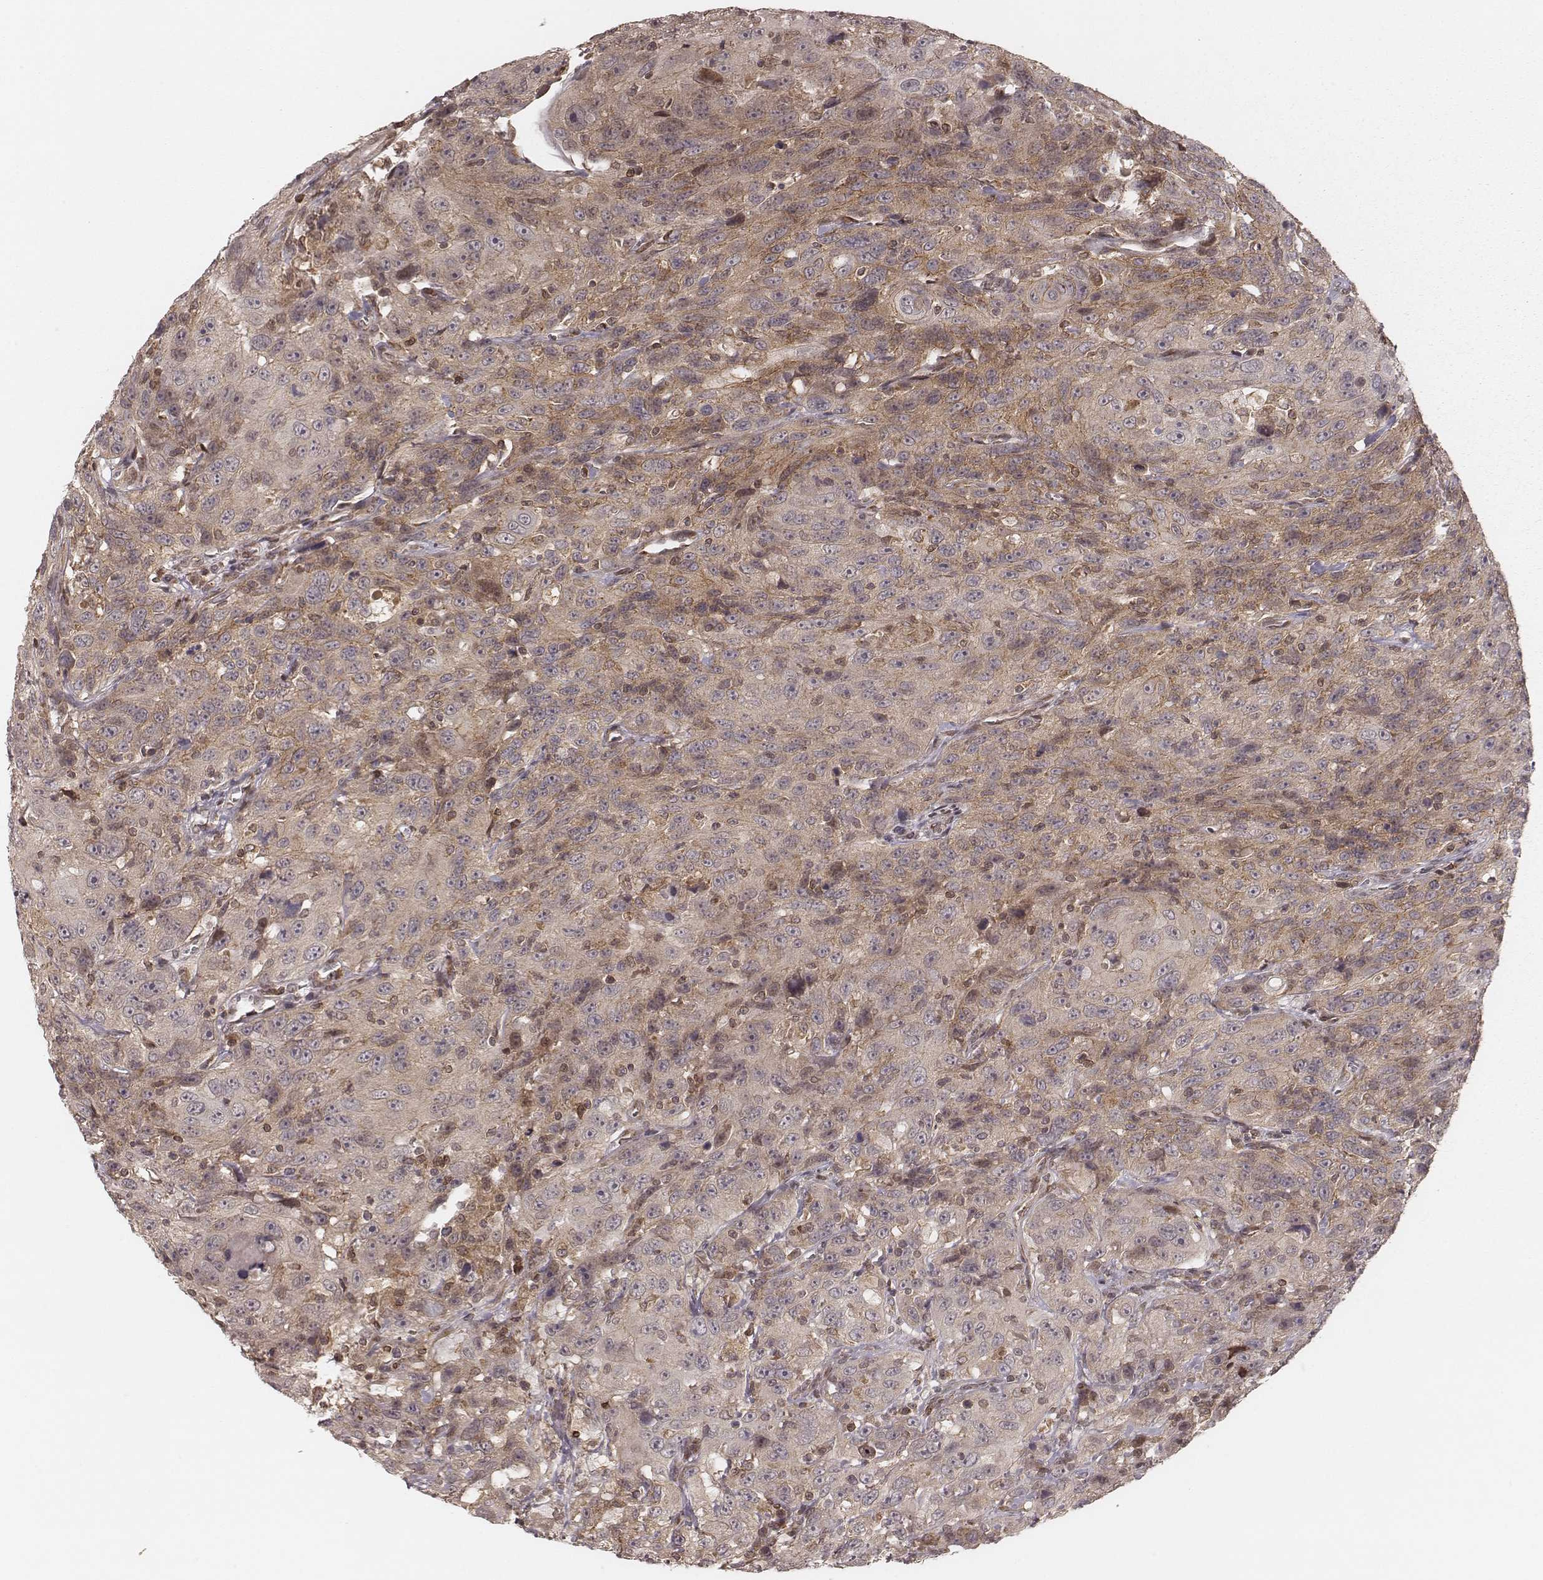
{"staining": {"intensity": "moderate", "quantity": "<25%", "location": "cytoplasmic/membranous"}, "tissue": "urothelial cancer", "cell_type": "Tumor cells", "image_type": "cancer", "snomed": [{"axis": "morphology", "description": "Urothelial carcinoma, NOS"}, {"axis": "morphology", "description": "Urothelial carcinoma, High grade"}, {"axis": "topography", "description": "Urinary bladder"}], "caption": "Moderate cytoplasmic/membranous protein expression is identified in approximately <25% of tumor cells in urothelial cancer.", "gene": "MYO19", "patient": {"sex": "female", "age": 73}}